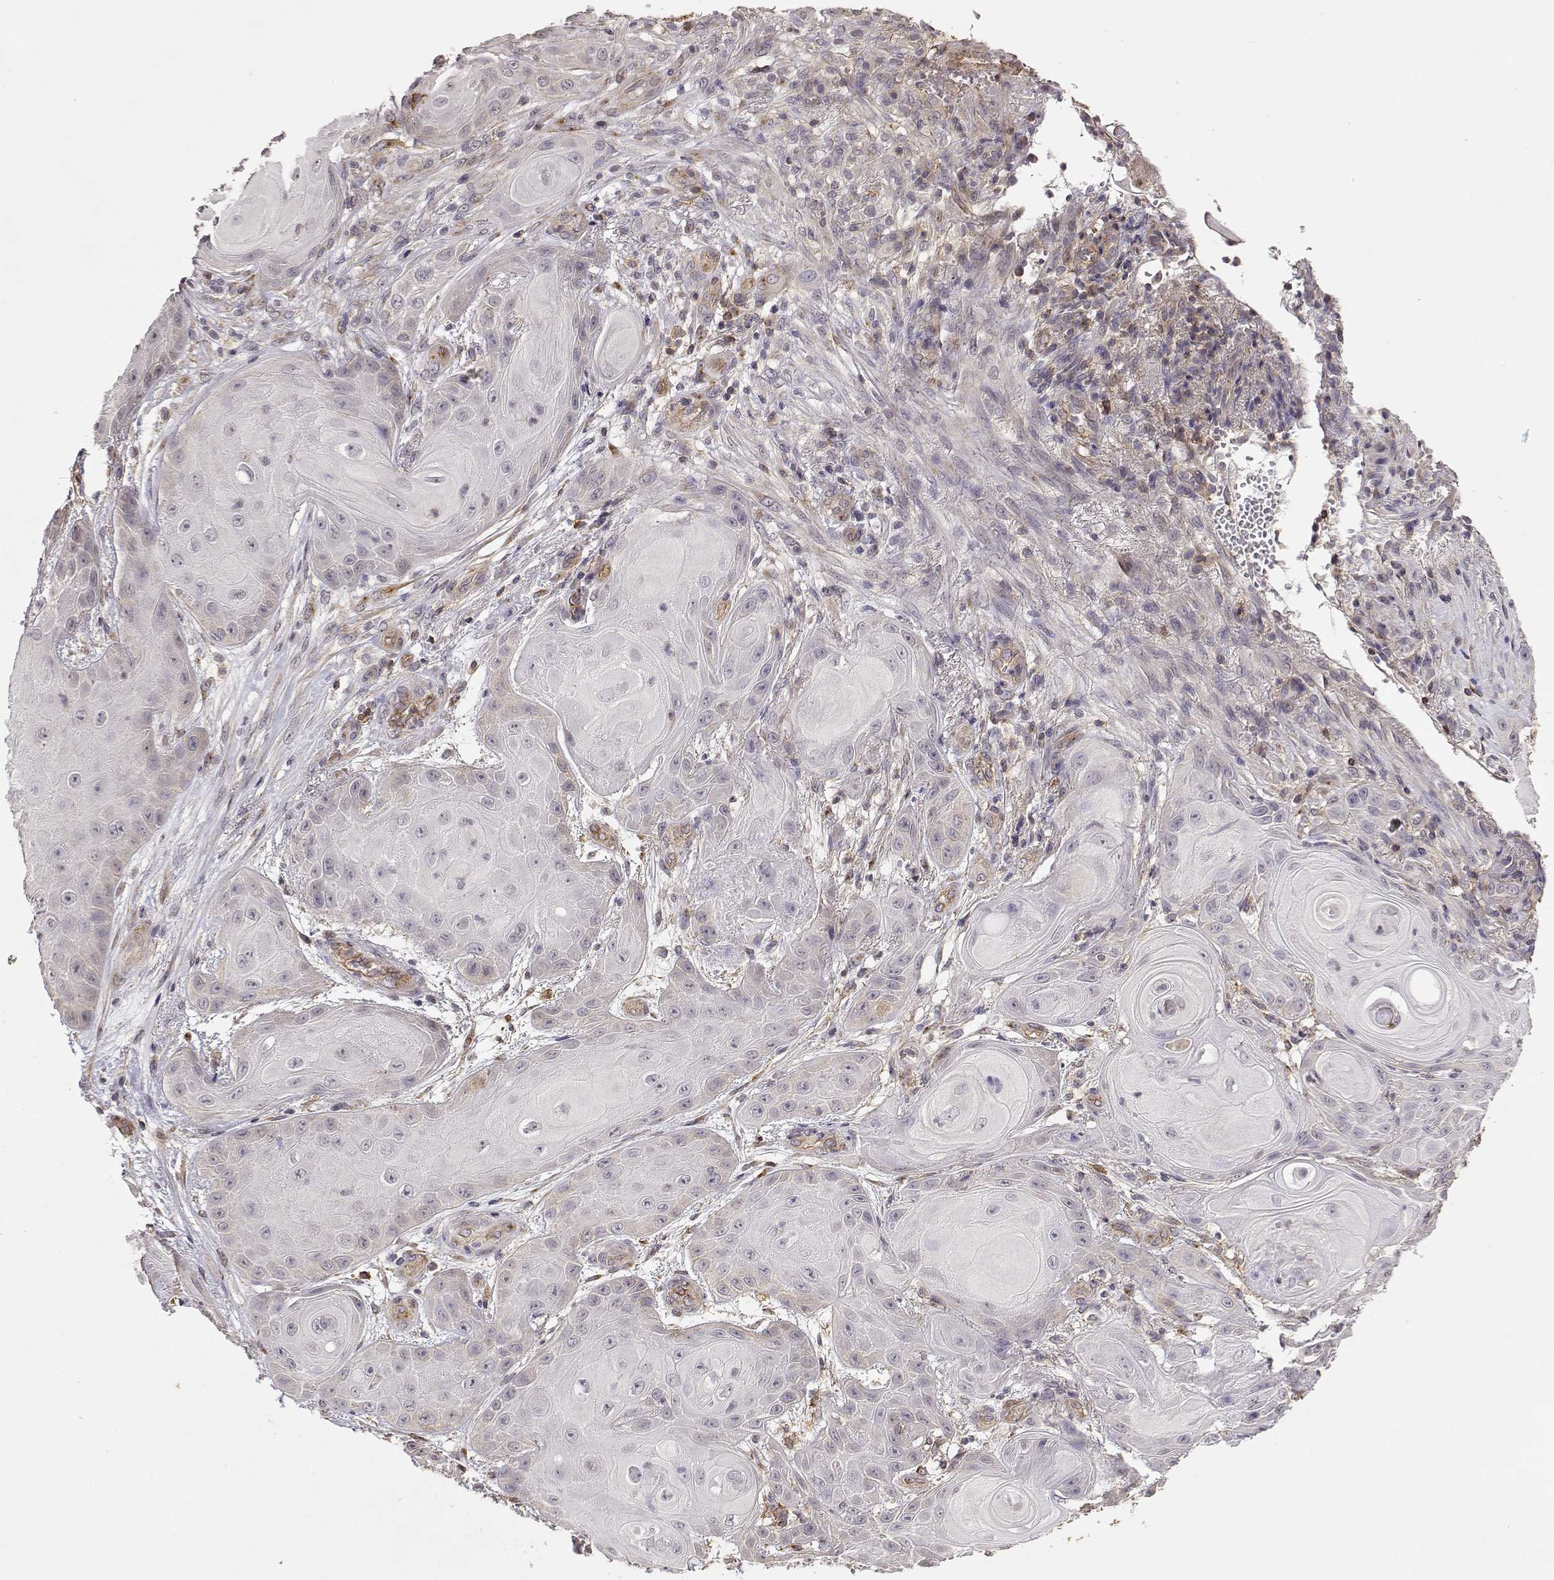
{"staining": {"intensity": "negative", "quantity": "none", "location": "none"}, "tissue": "skin cancer", "cell_type": "Tumor cells", "image_type": "cancer", "snomed": [{"axis": "morphology", "description": "Squamous cell carcinoma, NOS"}, {"axis": "topography", "description": "Skin"}], "caption": "Histopathology image shows no protein expression in tumor cells of skin cancer tissue. (IHC, brightfield microscopy, high magnification).", "gene": "IFITM1", "patient": {"sex": "male", "age": 62}}